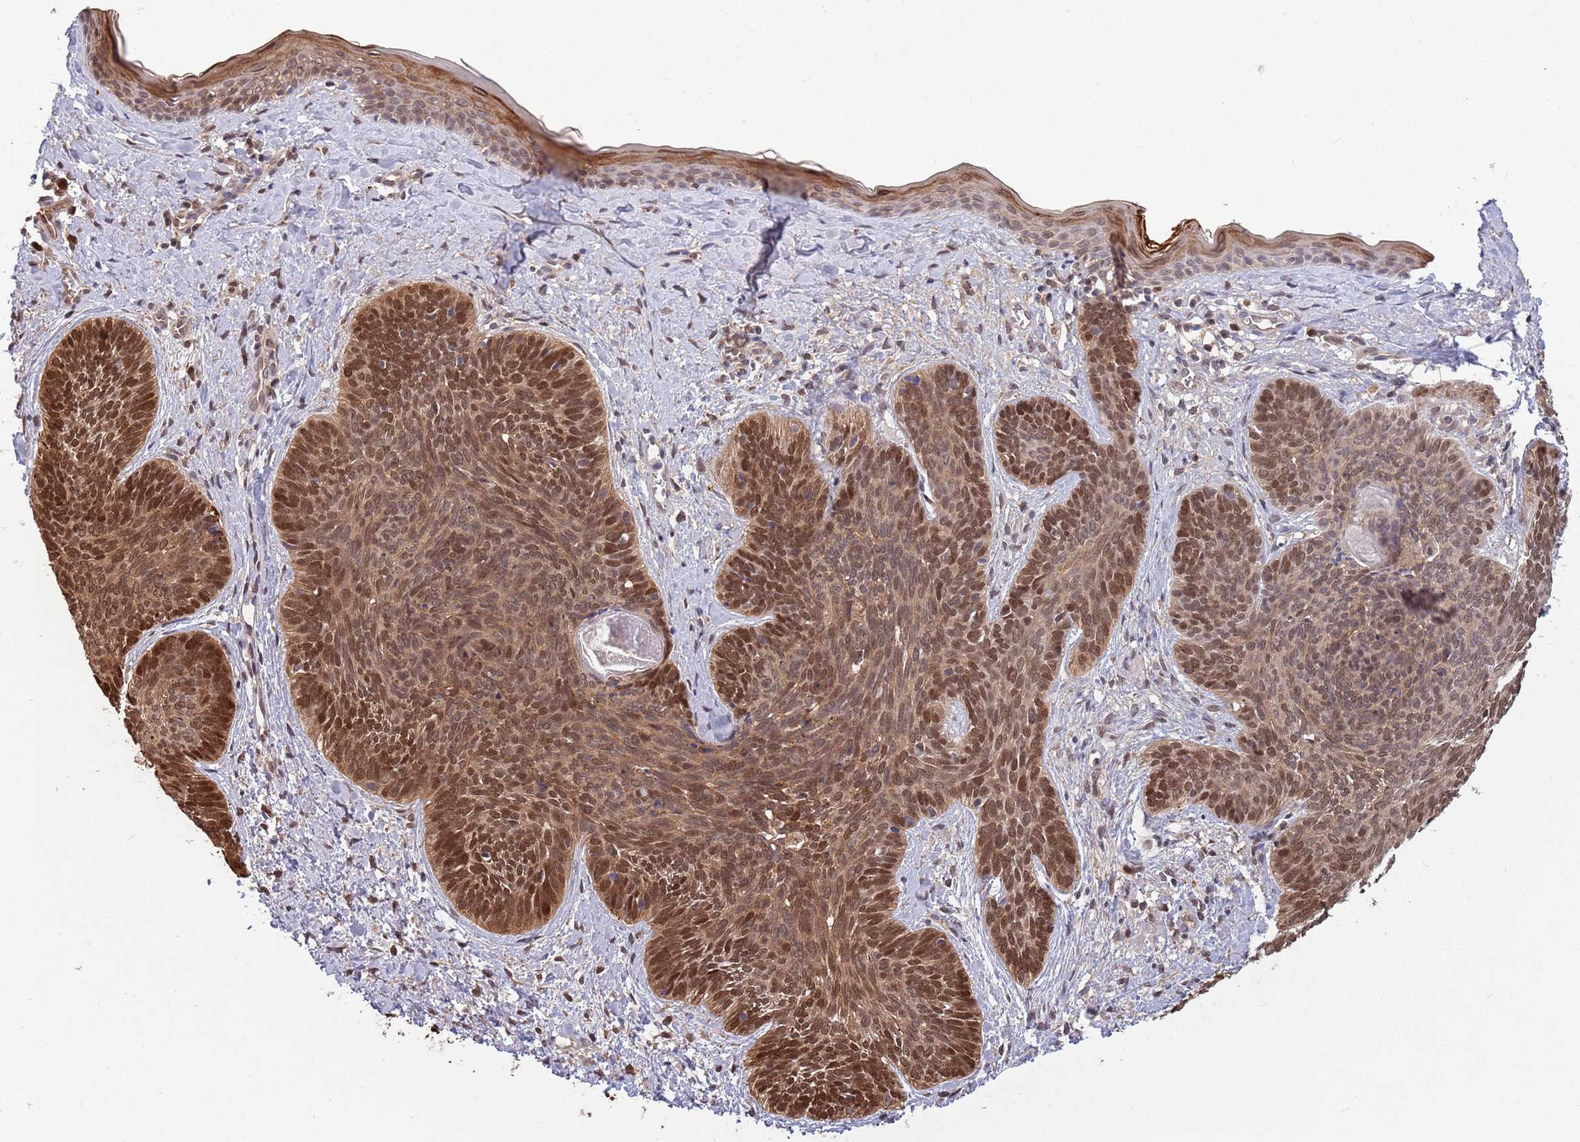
{"staining": {"intensity": "strong", "quantity": ">75%", "location": "nuclear"}, "tissue": "skin cancer", "cell_type": "Tumor cells", "image_type": "cancer", "snomed": [{"axis": "morphology", "description": "Basal cell carcinoma"}, {"axis": "topography", "description": "Skin"}], "caption": "Immunohistochemistry (IHC) histopathology image of human skin basal cell carcinoma stained for a protein (brown), which reveals high levels of strong nuclear expression in approximately >75% of tumor cells.", "gene": "SALL1", "patient": {"sex": "female", "age": 81}}